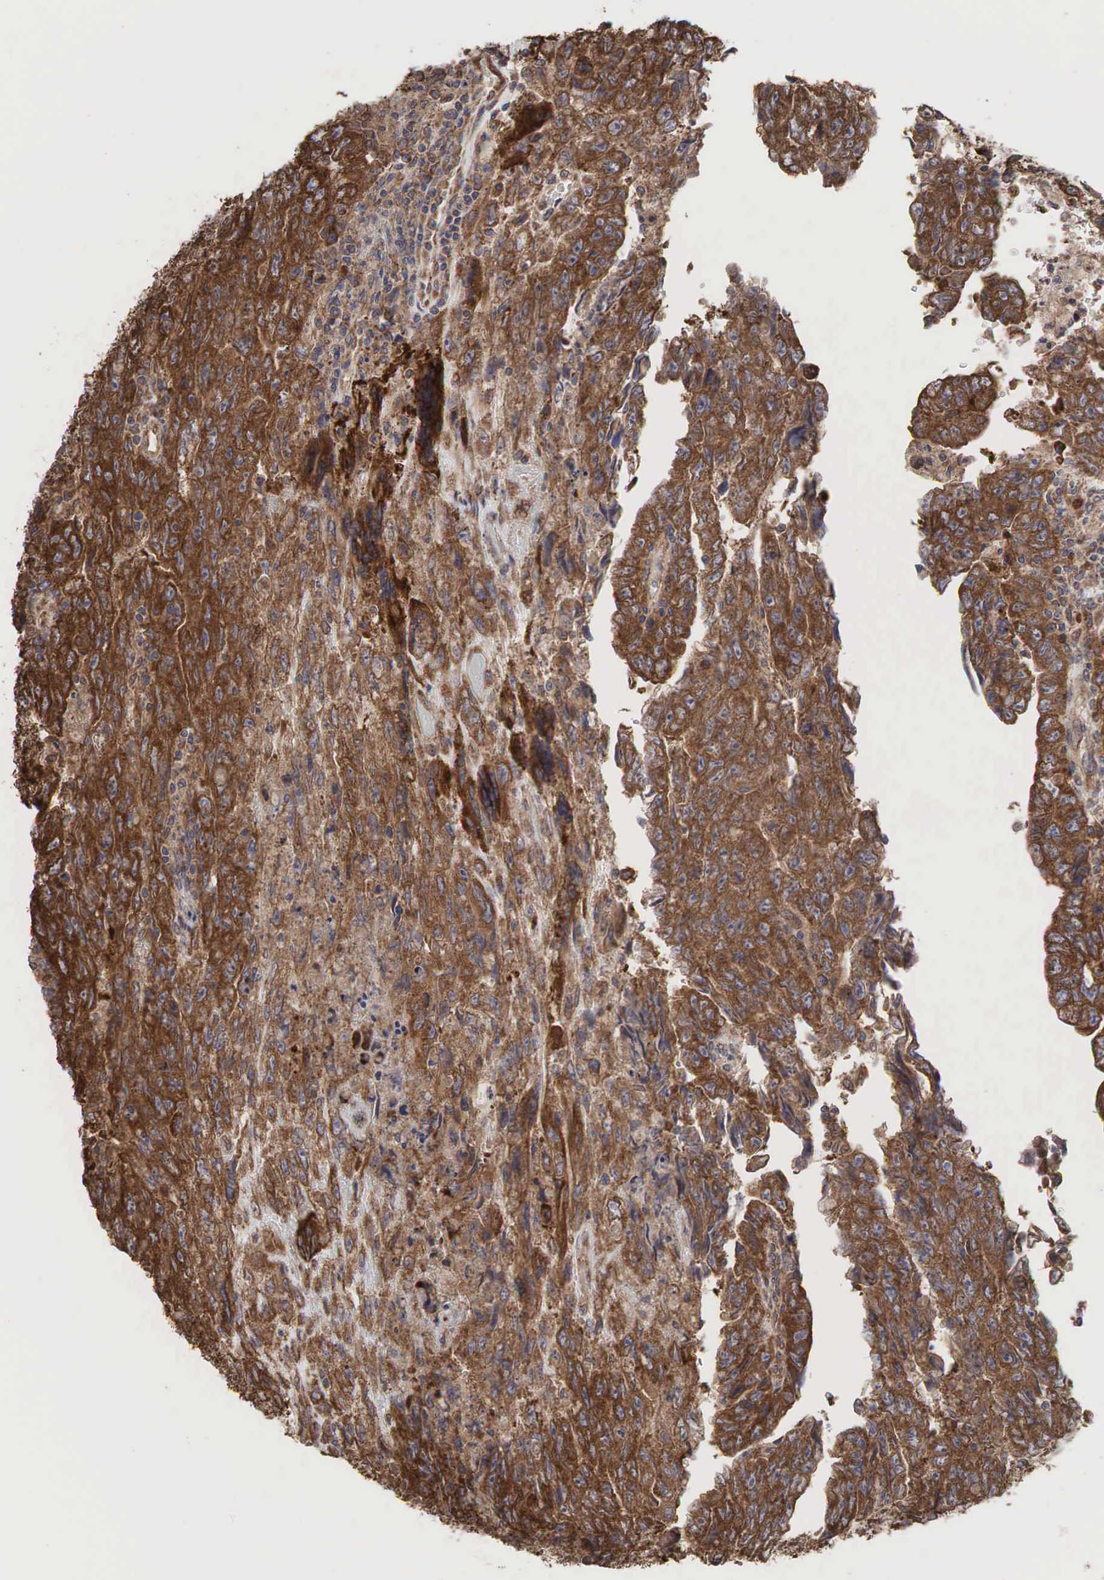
{"staining": {"intensity": "strong", "quantity": ">75%", "location": "cytoplasmic/membranous"}, "tissue": "testis cancer", "cell_type": "Tumor cells", "image_type": "cancer", "snomed": [{"axis": "morphology", "description": "Carcinoma, Embryonal, NOS"}, {"axis": "topography", "description": "Testis"}], "caption": "The immunohistochemical stain labels strong cytoplasmic/membranous staining in tumor cells of testis cancer tissue. The protein of interest is shown in brown color, while the nuclei are stained blue.", "gene": "PABPC5", "patient": {"sex": "male", "age": 28}}